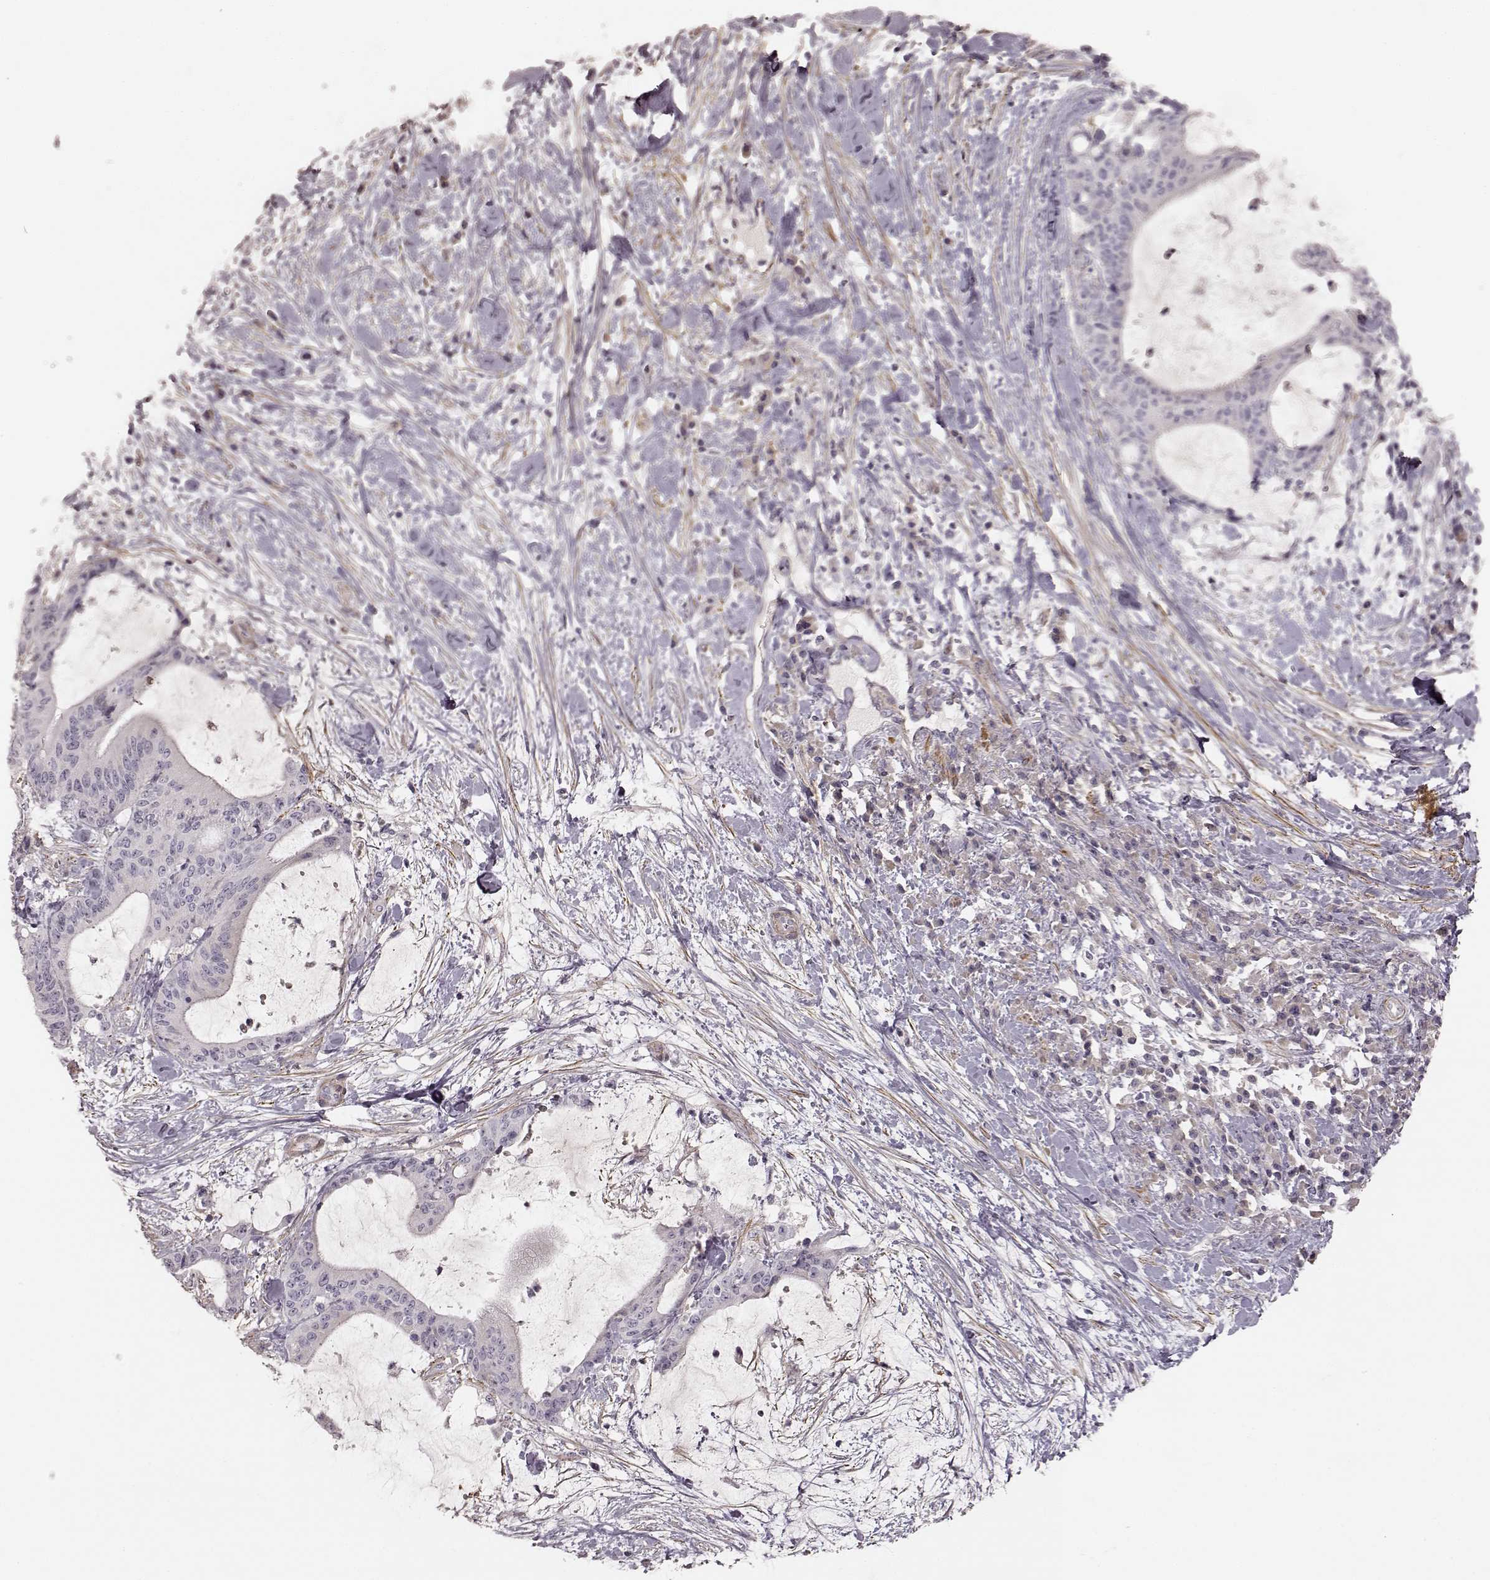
{"staining": {"intensity": "negative", "quantity": "none", "location": "none"}, "tissue": "liver cancer", "cell_type": "Tumor cells", "image_type": "cancer", "snomed": [{"axis": "morphology", "description": "Cholangiocarcinoma"}, {"axis": "topography", "description": "Liver"}], "caption": "Immunohistochemical staining of liver cholangiocarcinoma demonstrates no significant staining in tumor cells. (Brightfield microscopy of DAB immunohistochemistry at high magnification).", "gene": "KCNJ9", "patient": {"sex": "female", "age": 73}}